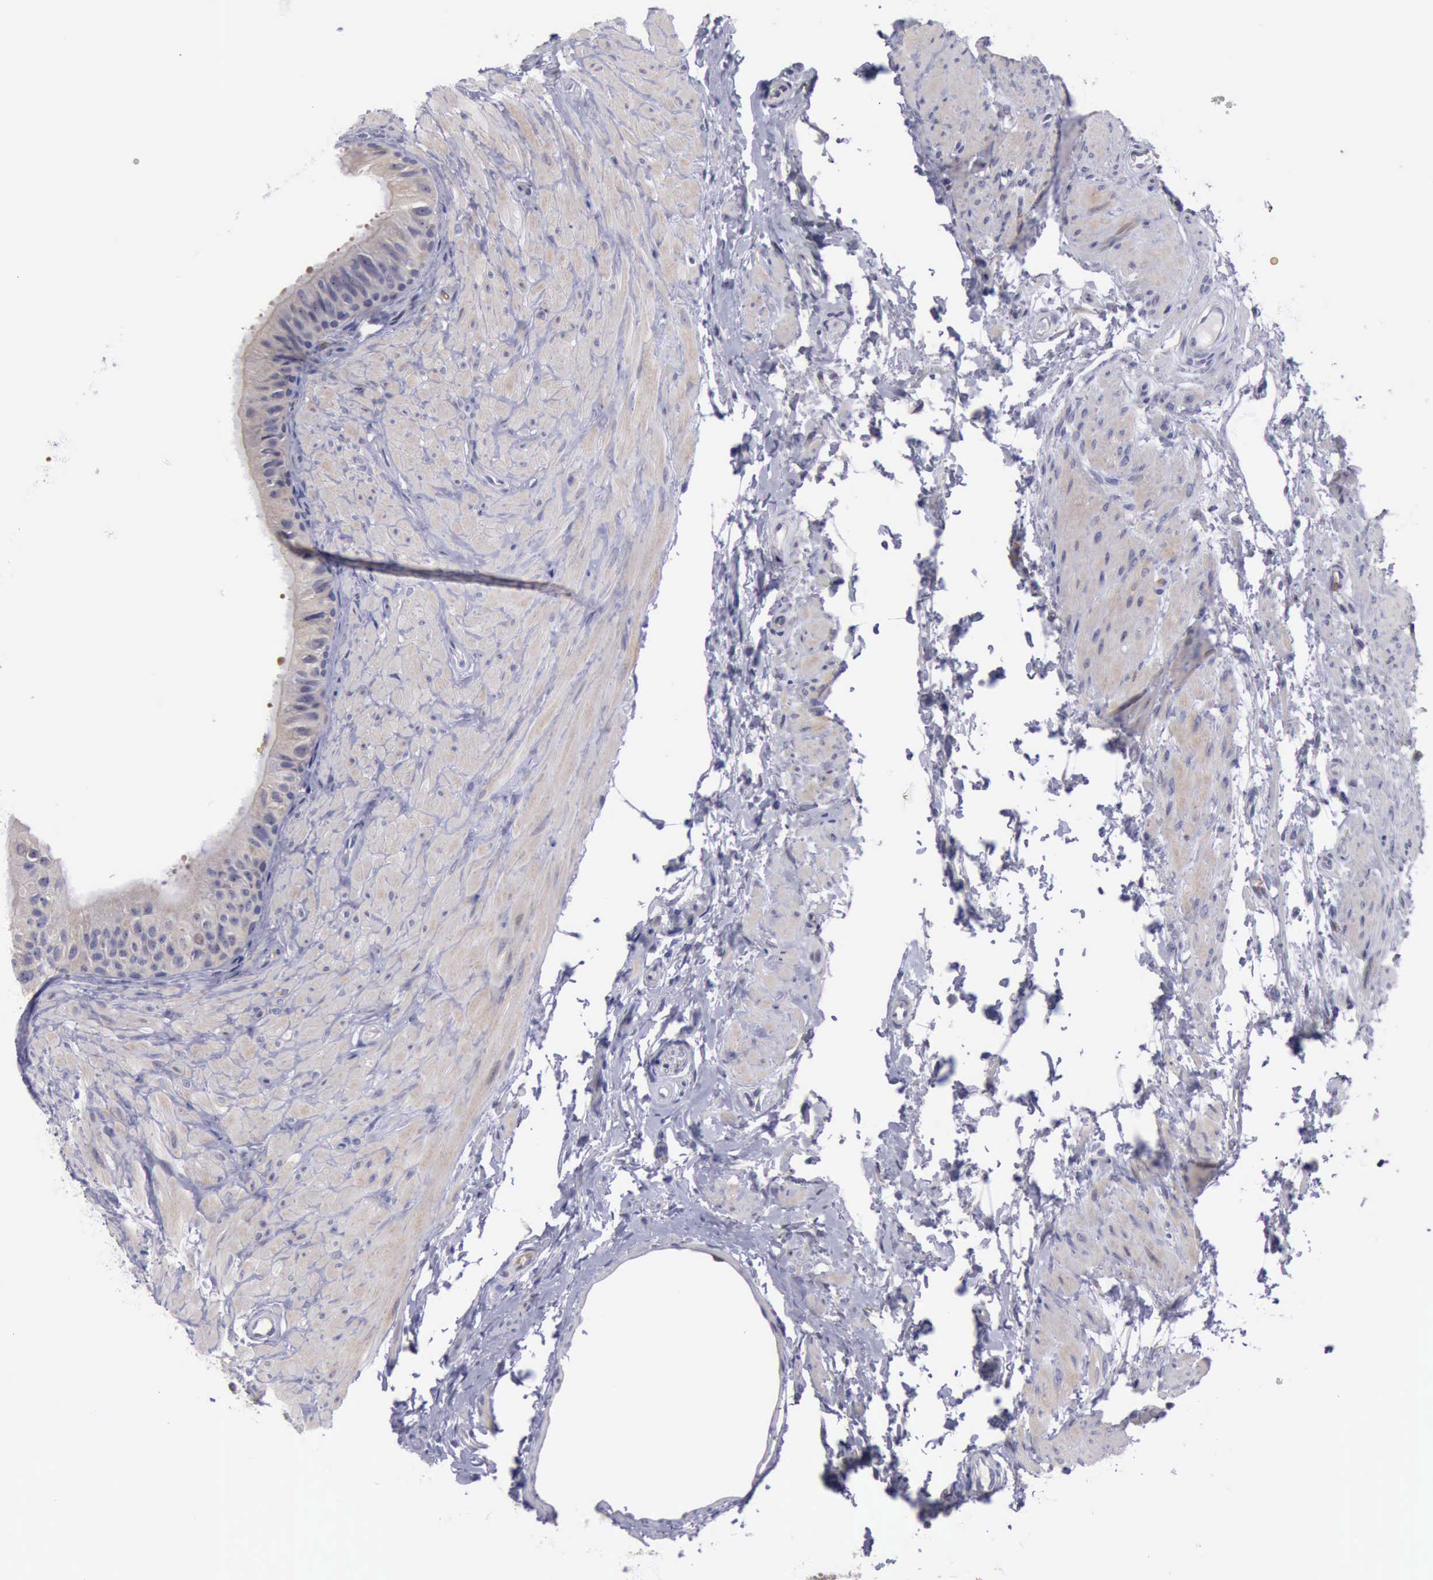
{"staining": {"intensity": "weak", "quantity": ">75%", "location": "cytoplasmic/membranous"}, "tissue": "epididymis", "cell_type": "Glandular cells", "image_type": "normal", "snomed": [{"axis": "morphology", "description": "Normal tissue, NOS"}, {"axis": "topography", "description": "Epididymis"}], "caption": "Epididymis stained for a protein reveals weak cytoplasmic/membranous positivity in glandular cells. The protein is shown in brown color, while the nuclei are stained blue.", "gene": "CEP128", "patient": {"sex": "male", "age": 68}}